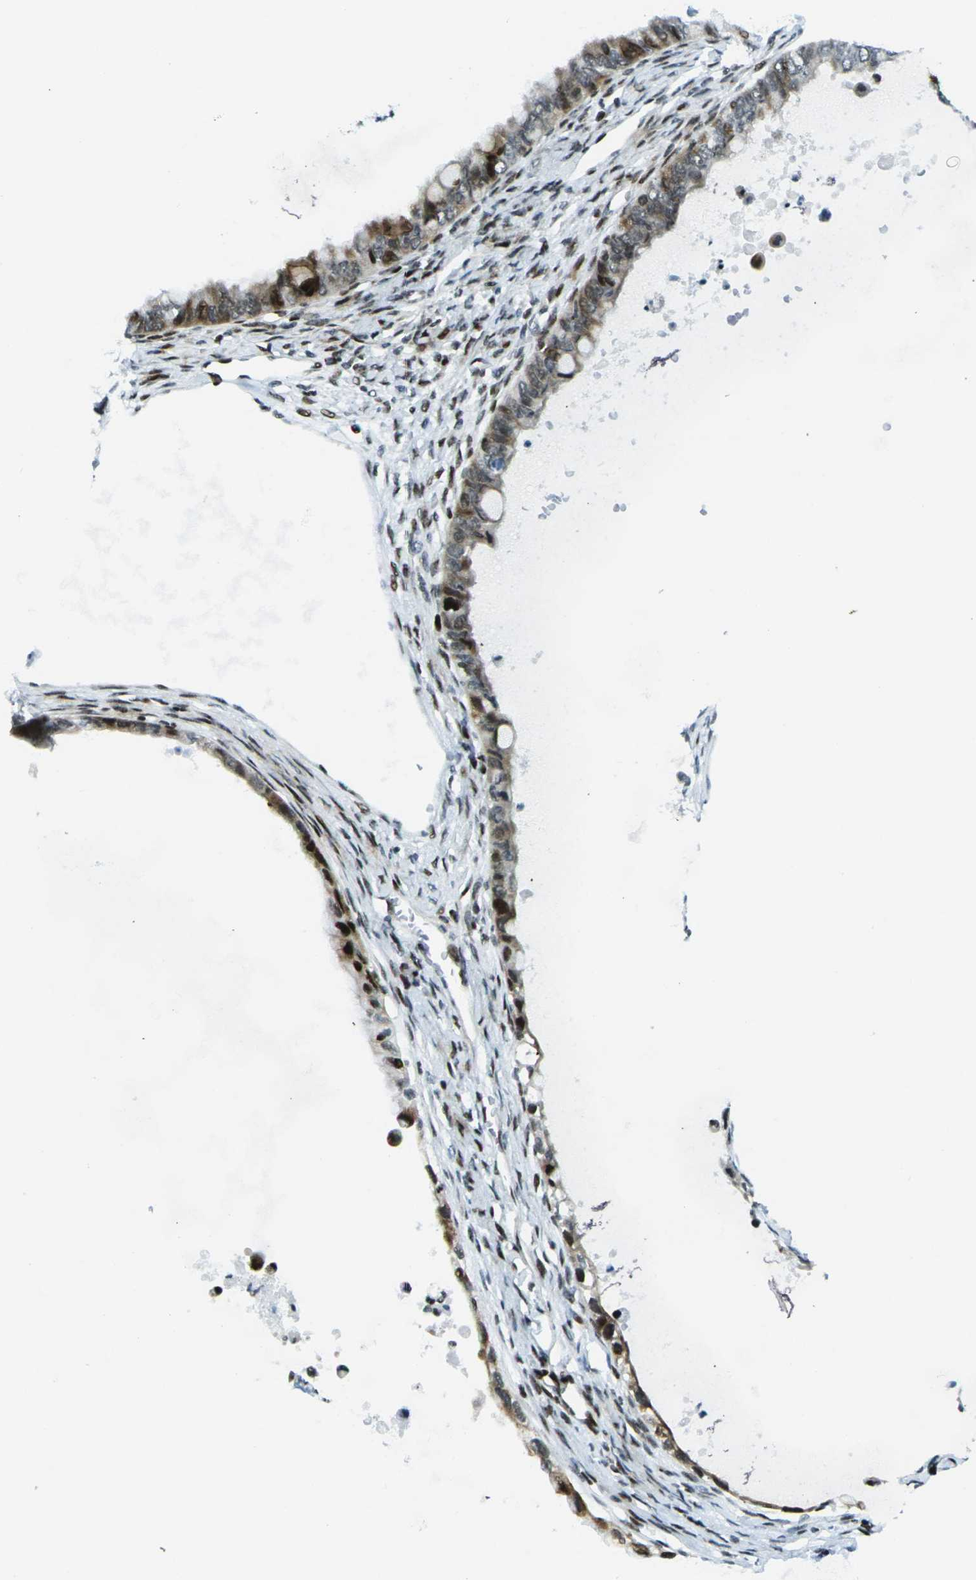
{"staining": {"intensity": "moderate", "quantity": ">75%", "location": "cytoplasmic/membranous,nuclear"}, "tissue": "ovarian cancer", "cell_type": "Tumor cells", "image_type": "cancer", "snomed": [{"axis": "morphology", "description": "Cystadenocarcinoma, mucinous, NOS"}, {"axis": "topography", "description": "Ovary"}], "caption": "Immunohistochemical staining of ovarian cancer displays medium levels of moderate cytoplasmic/membranous and nuclear staining in approximately >75% of tumor cells. Nuclei are stained in blue.", "gene": "H3-3A", "patient": {"sex": "female", "age": 80}}